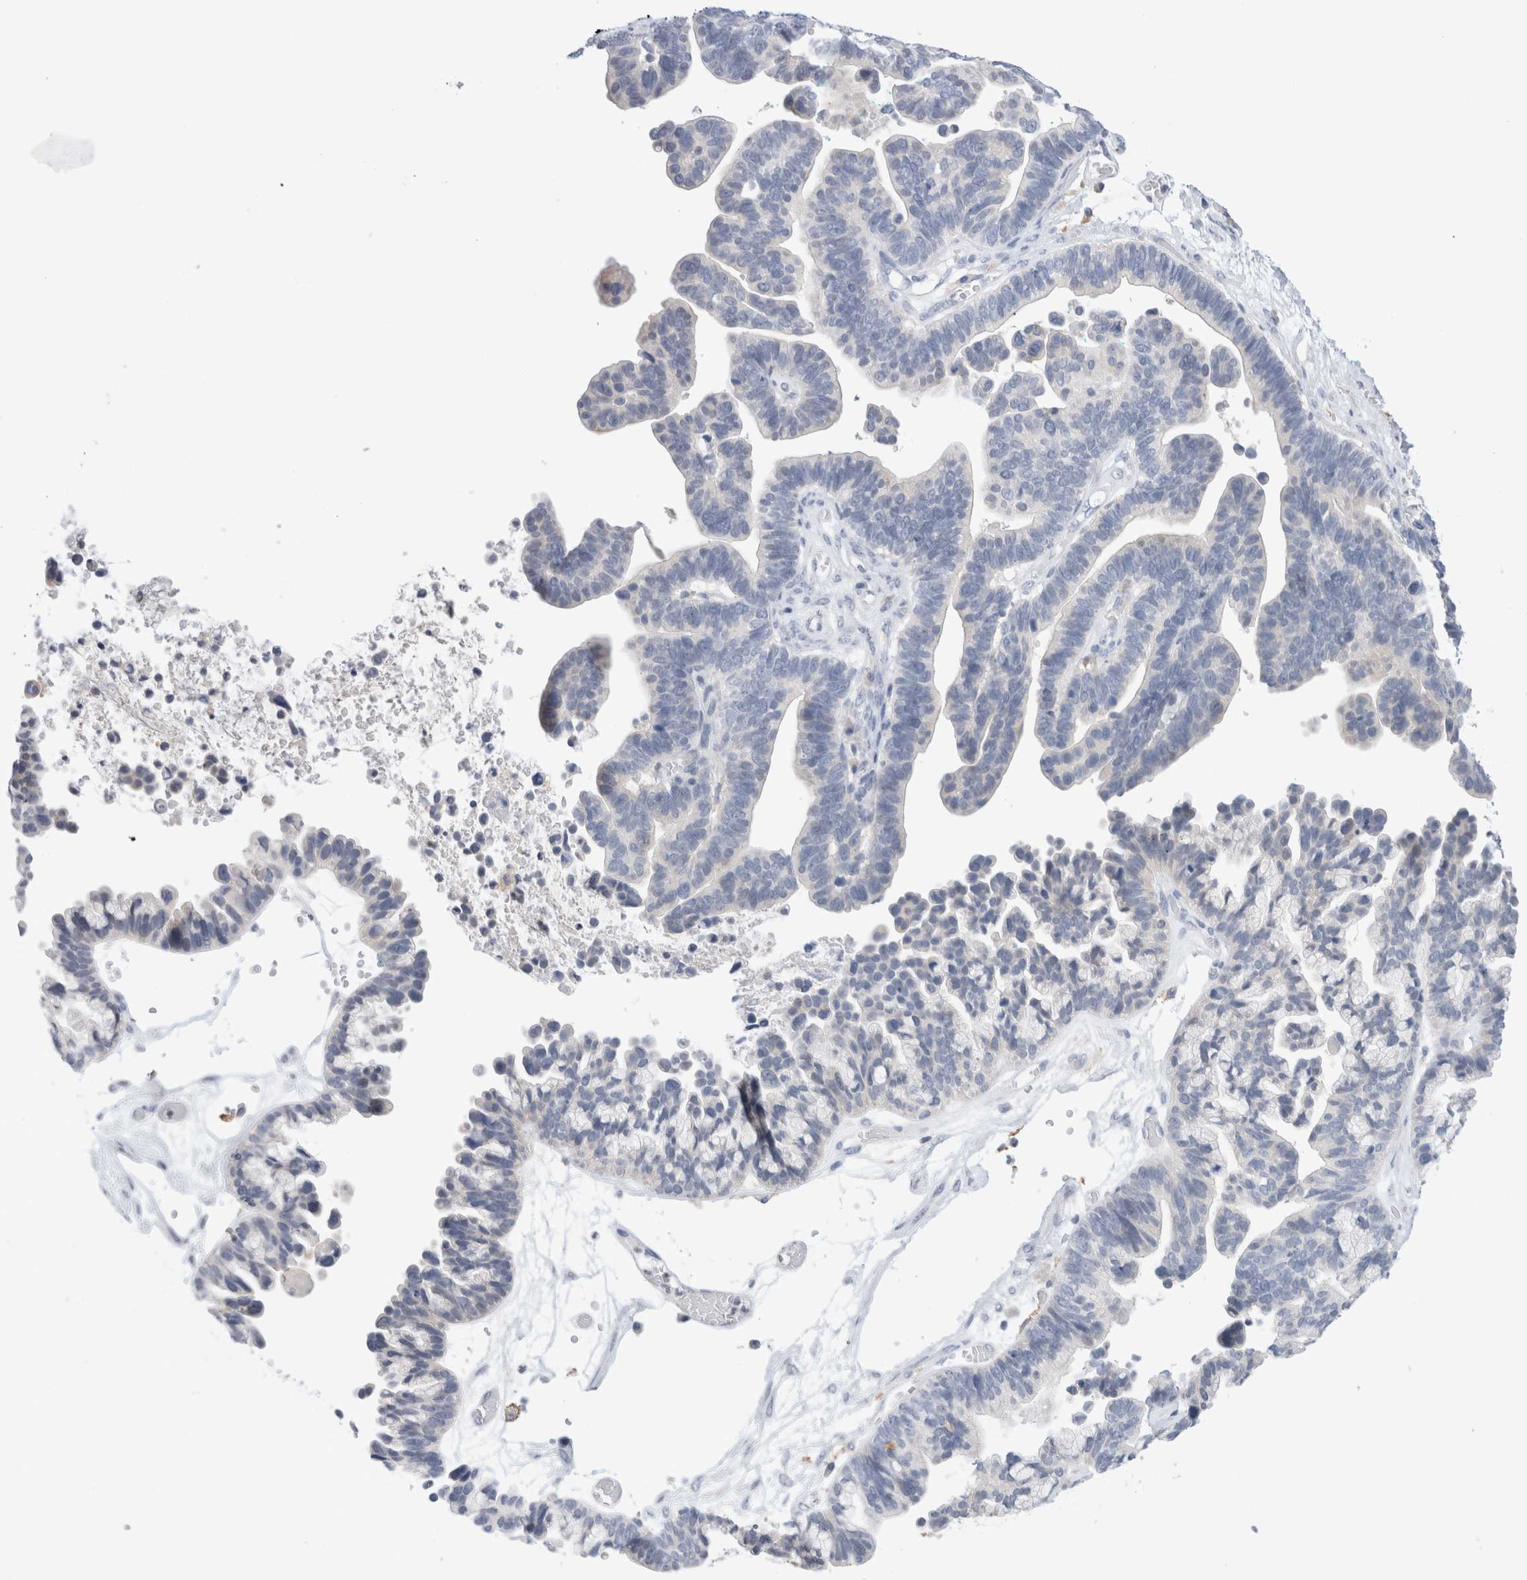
{"staining": {"intensity": "negative", "quantity": "none", "location": "none"}, "tissue": "ovarian cancer", "cell_type": "Tumor cells", "image_type": "cancer", "snomed": [{"axis": "morphology", "description": "Cystadenocarcinoma, serous, NOS"}, {"axis": "topography", "description": "Ovary"}], "caption": "IHC of ovarian serous cystadenocarcinoma exhibits no positivity in tumor cells. (IHC, brightfield microscopy, high magnification).", "gene": "ADAM30", "patient": {"sex": "female", "age": 56}}